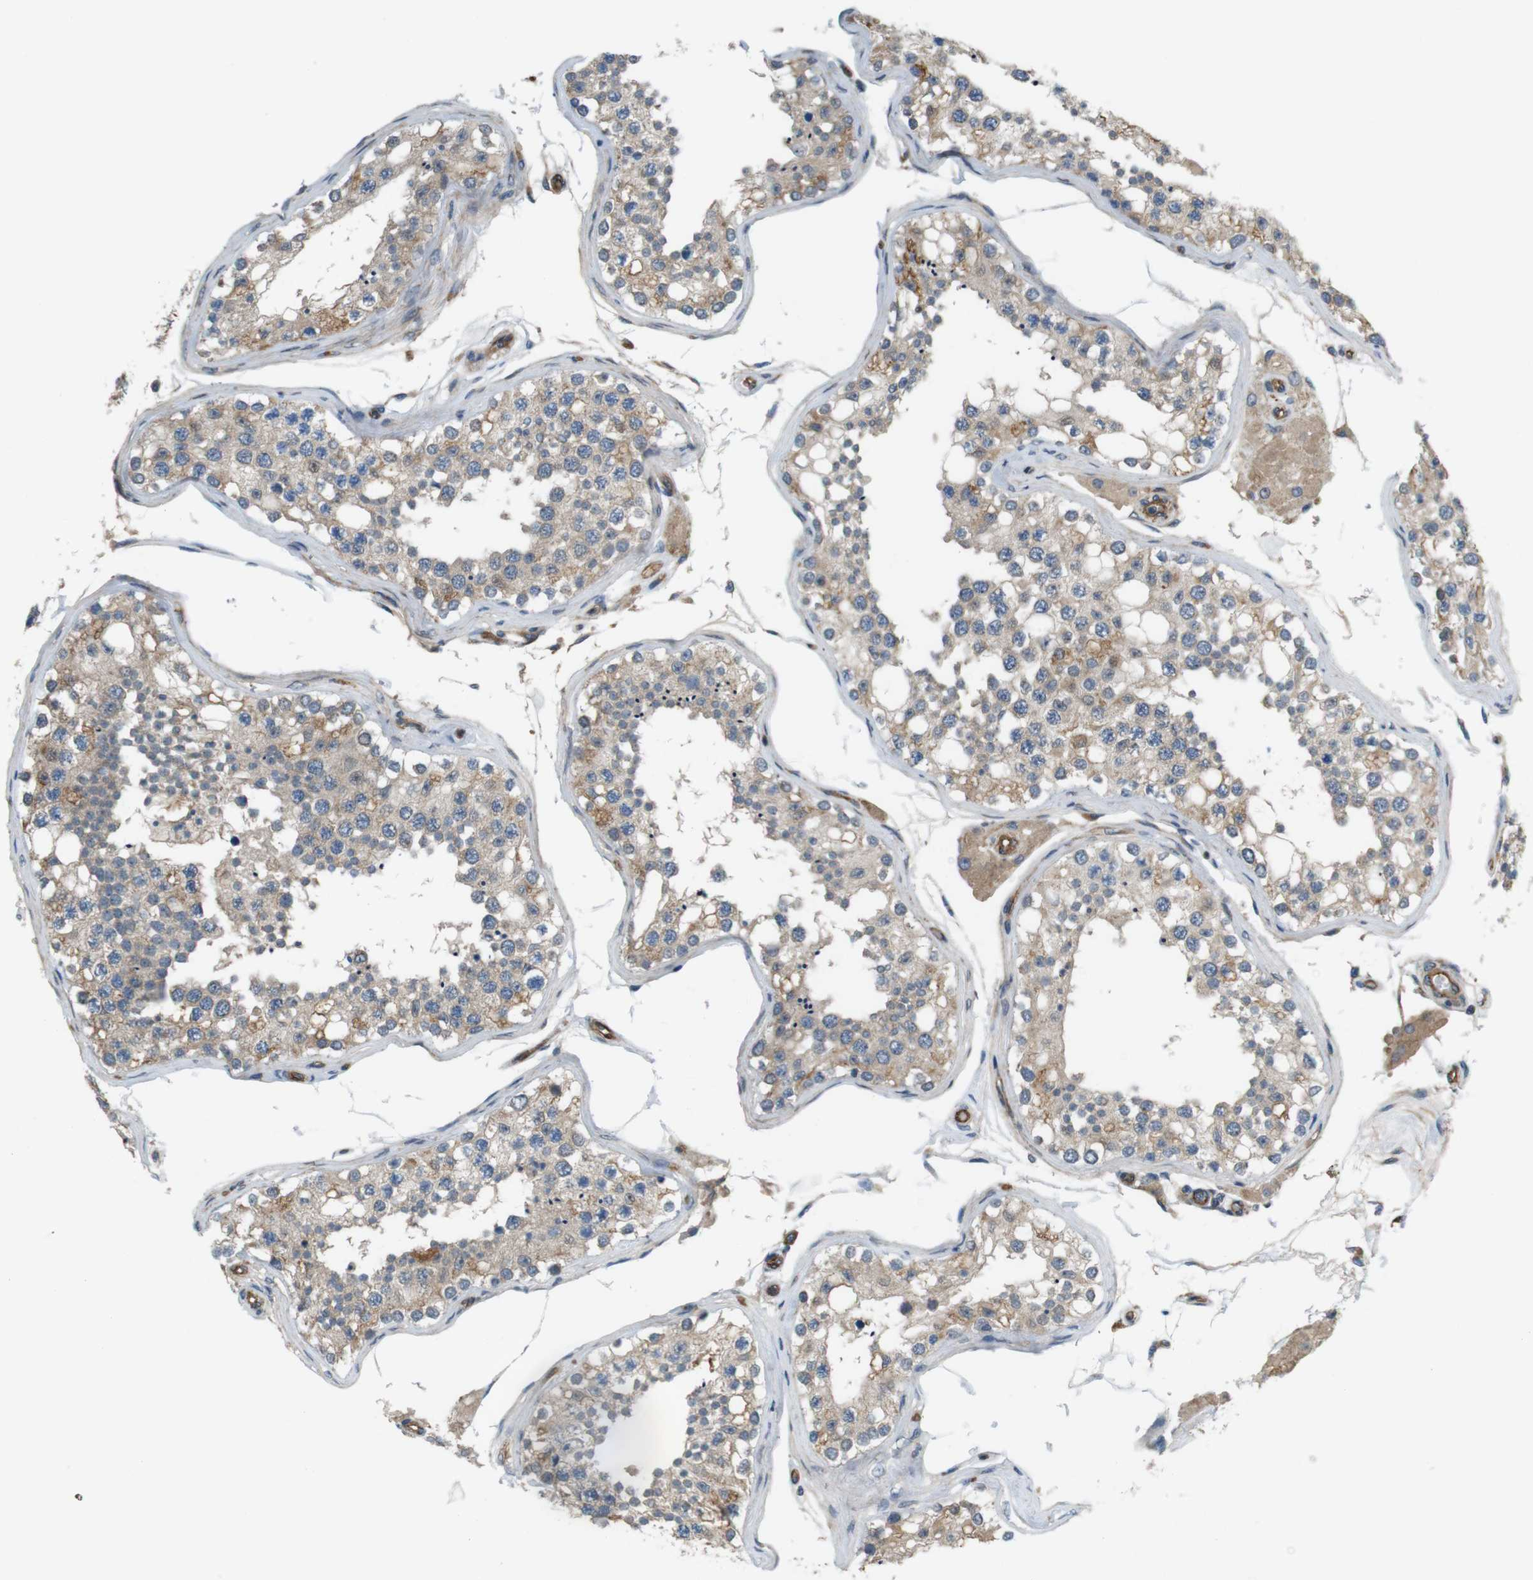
{"staining": {"intensity": "weak", "quantity": ">75%", "location": "cytoplasmic/membranous"}, "tissue": "testis", "cell_type": "Cells in seminiferous ducts", "image_type": "normal", "snomed": [{"axis": "morphology", "description": "Normal tissue, NOS"}, {"axis": "topography", "description": "Testis"}], "caption": "Protein analysis of benign testis demonstrates weak cytoplasmic/membranous expression in approximately >75% of cells in seminiferous ducts. Immunohistochemistry stains the protein in brown and the nuclei are stained blue.", "gene": "BVES", "patient": {"sex": "male", "age": 68}}